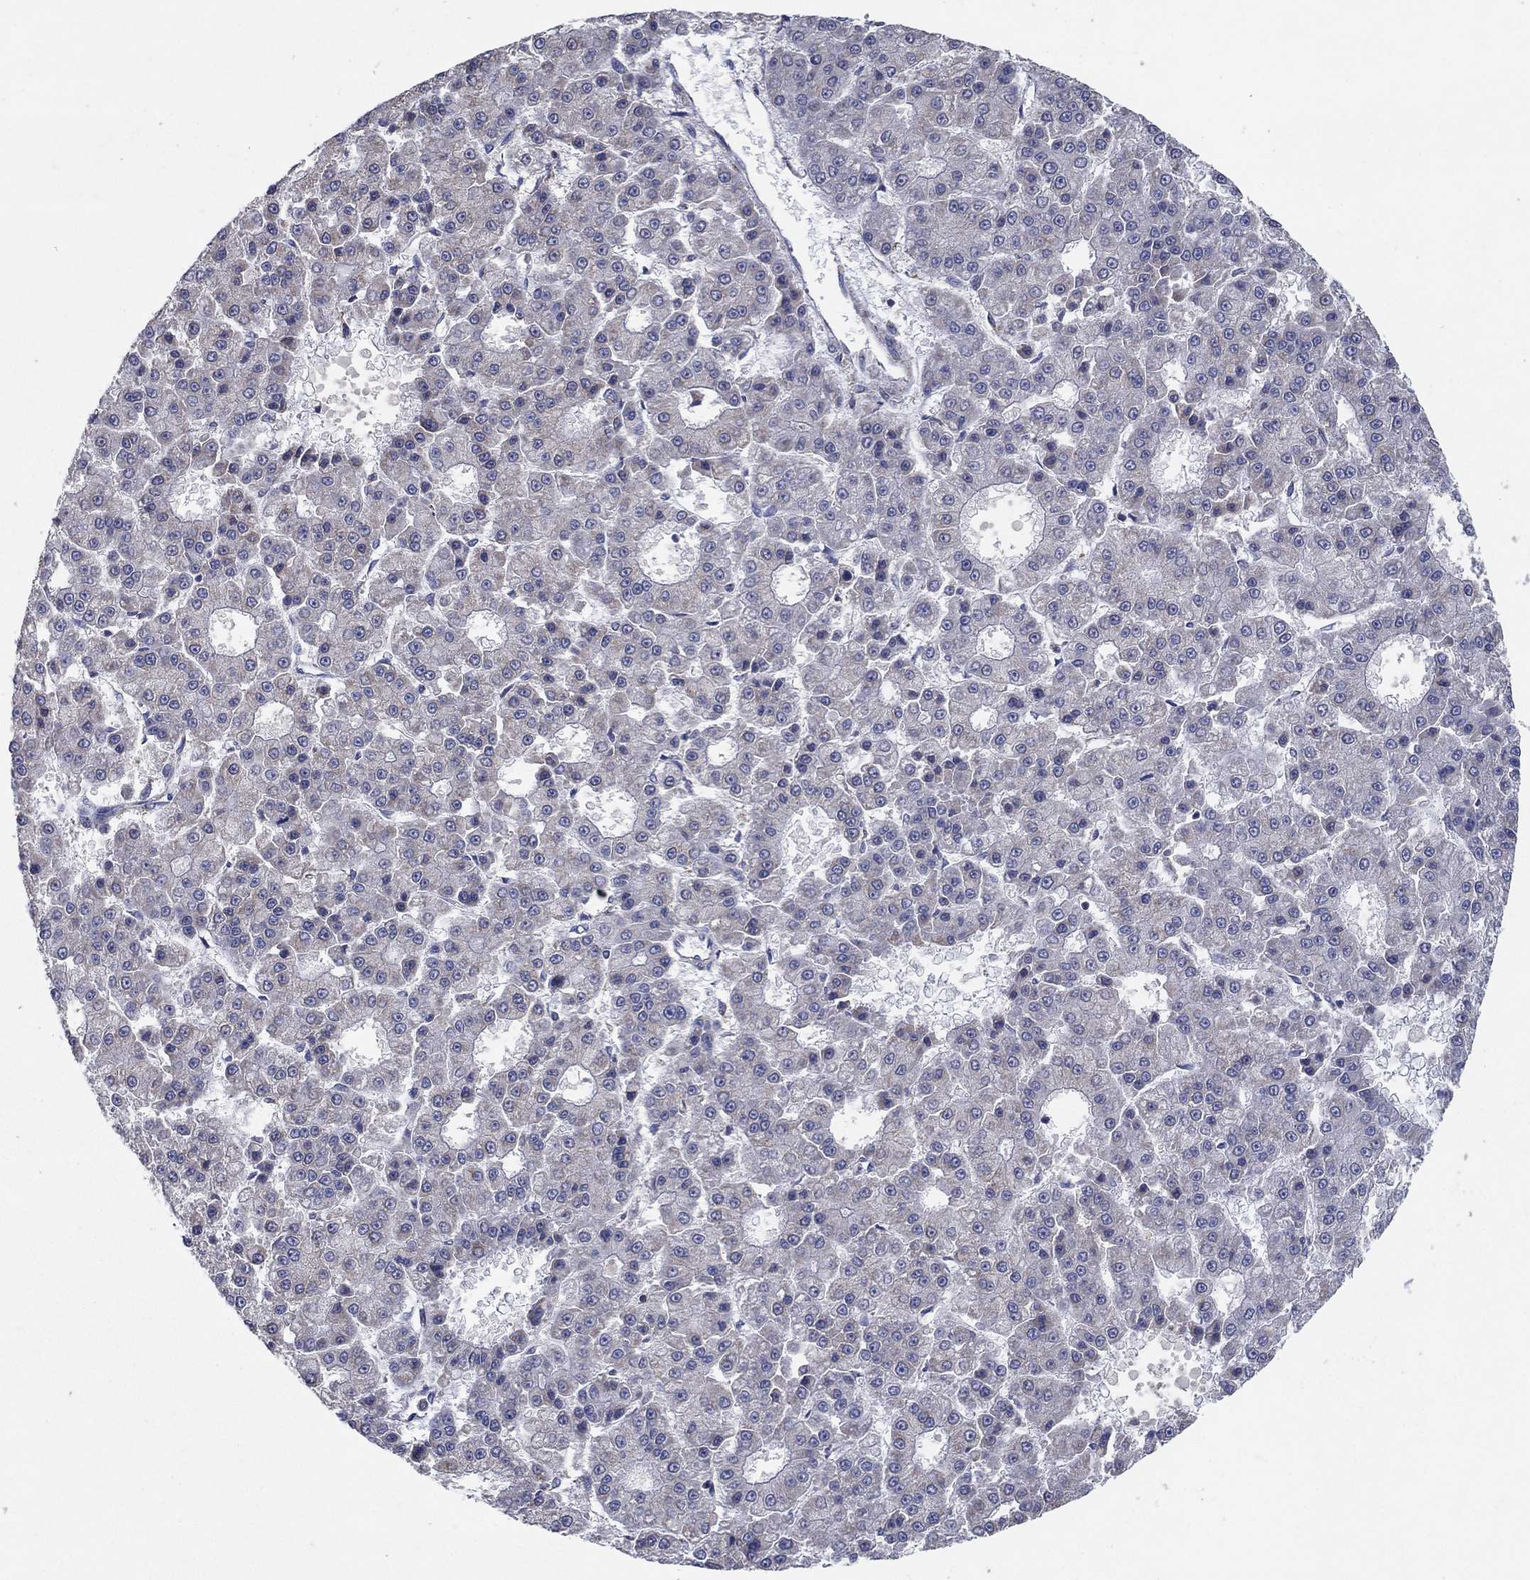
{"staining": {"intensity": "weak", "quantity": "25%-75%", "location": "cytoplasmic/membranous"}, "tissue": "liver cancer", "cell_type": "Tumor cells", "image_type": "cancer", "snomed": [{"axis": "morphology", "description": "Carcinoma, Hepatocellular, NOS"}, {"axis": "topography", "description": "Liver"}], "caption": "High-magnification brightfield microscopy of liver cancer stained with DAB (brown) and counterstained with hematoxylin (blue). tumor cells exhibit weak cytoplasmic/membranous staining is seen in about25%-75% of cells. (DAB IHC, brown staining for protein, blue staining for nuclei).", "gene": "C9orf85", "patient": {"sex": "male", "age": 70}}